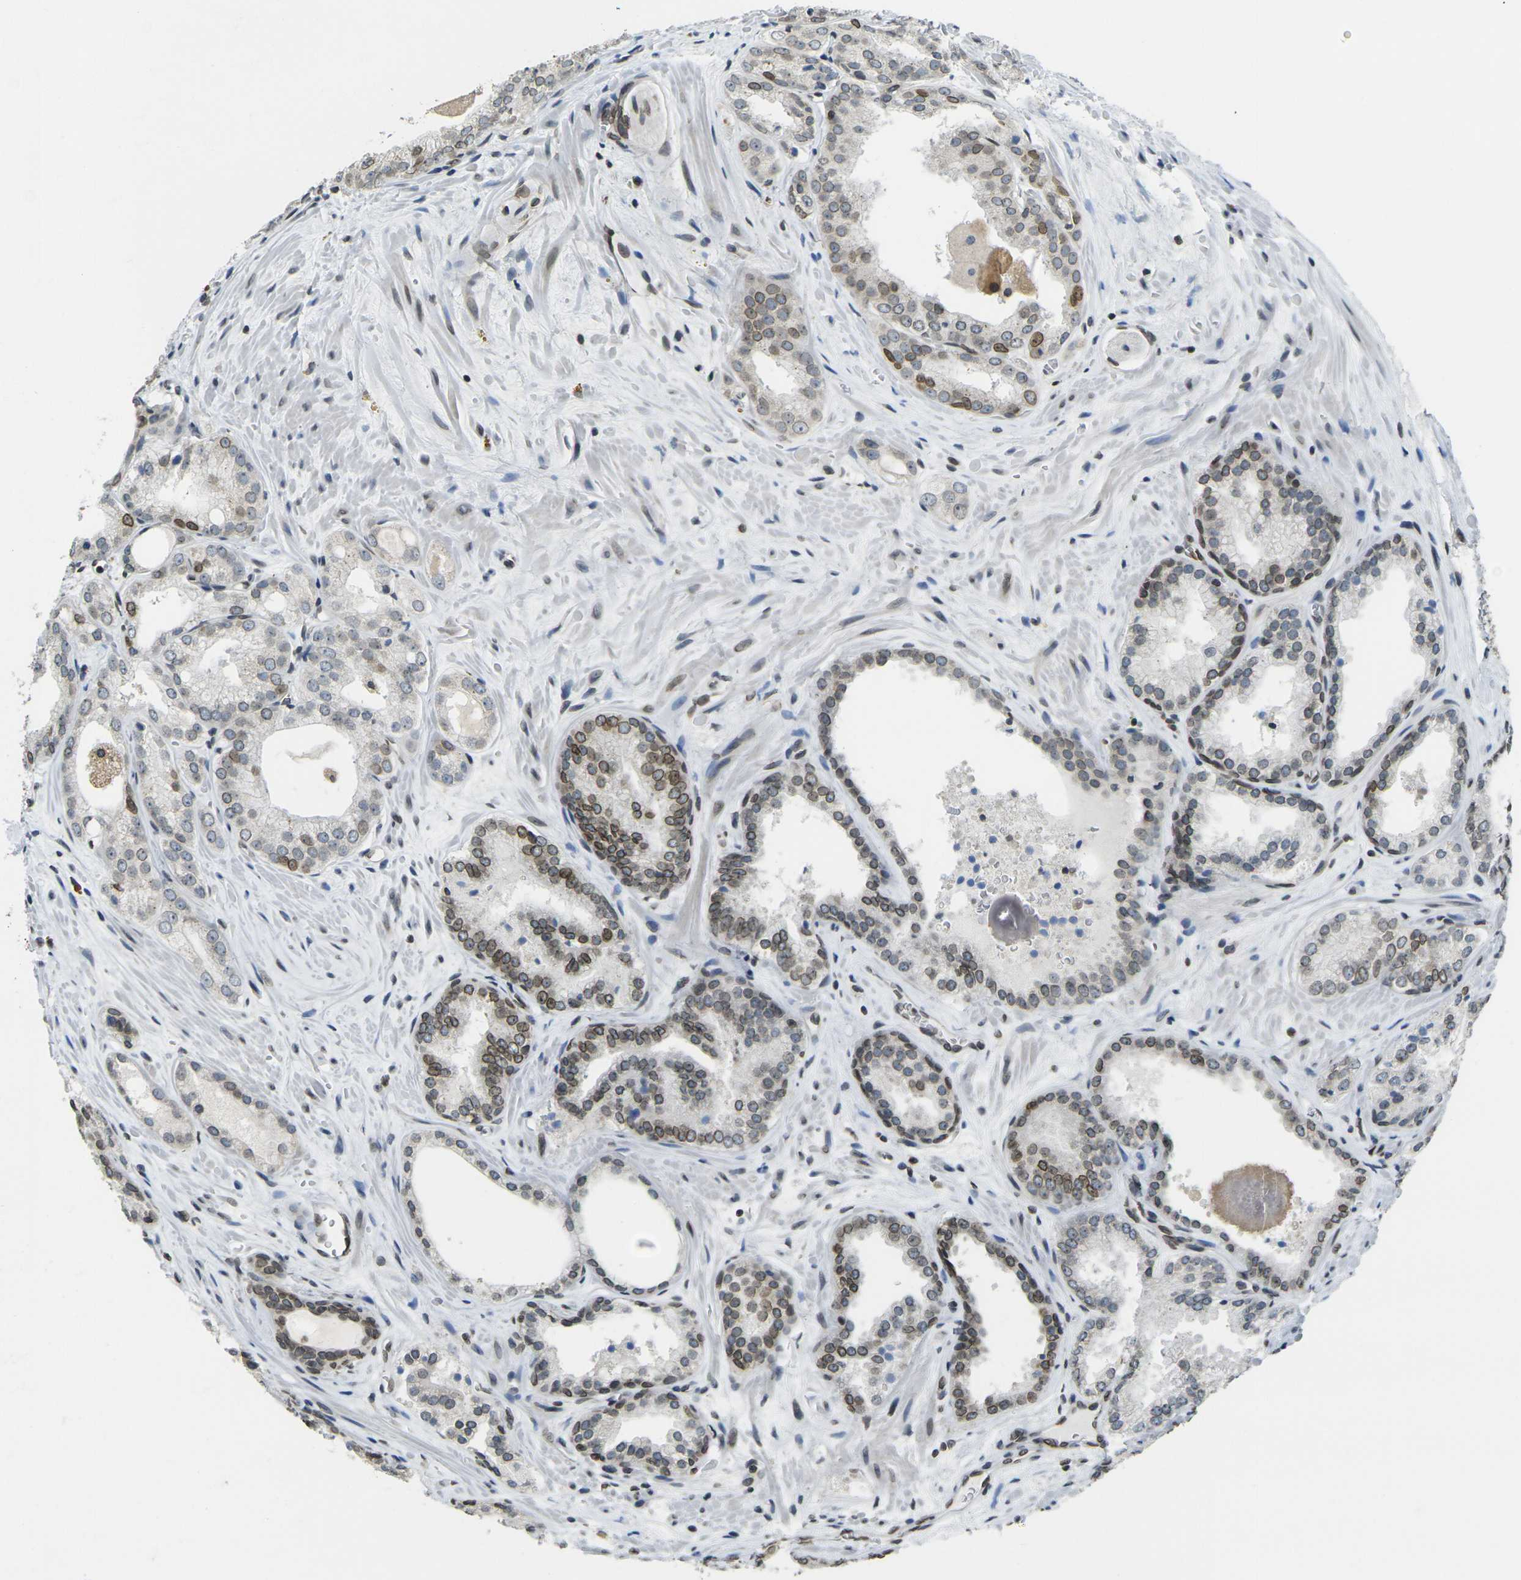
{"staining": {"intensity": "moderate", "quantity": "25%-75%", "location": "cytoplasmic/membranous,nuclear"}, "tissue": "prostate cancer", "cell_type": "Tumor cells", "image_type": "cancer", "snomed": [{"axis": "morphology", "description": "Adenocarcinoma, Low grade"}, {"axis": "topography", "description": "Prostate"}], "caption": "Protein expression analysis of human prostate cancer (low-grade adenocarcinoma) reveals moderate cytoplasmic/membranous and nuclear positivity in approximately 25%-75% of tumor cells.", "gene": "BRDT", "patient": {"sex": "male", "age": 60}}